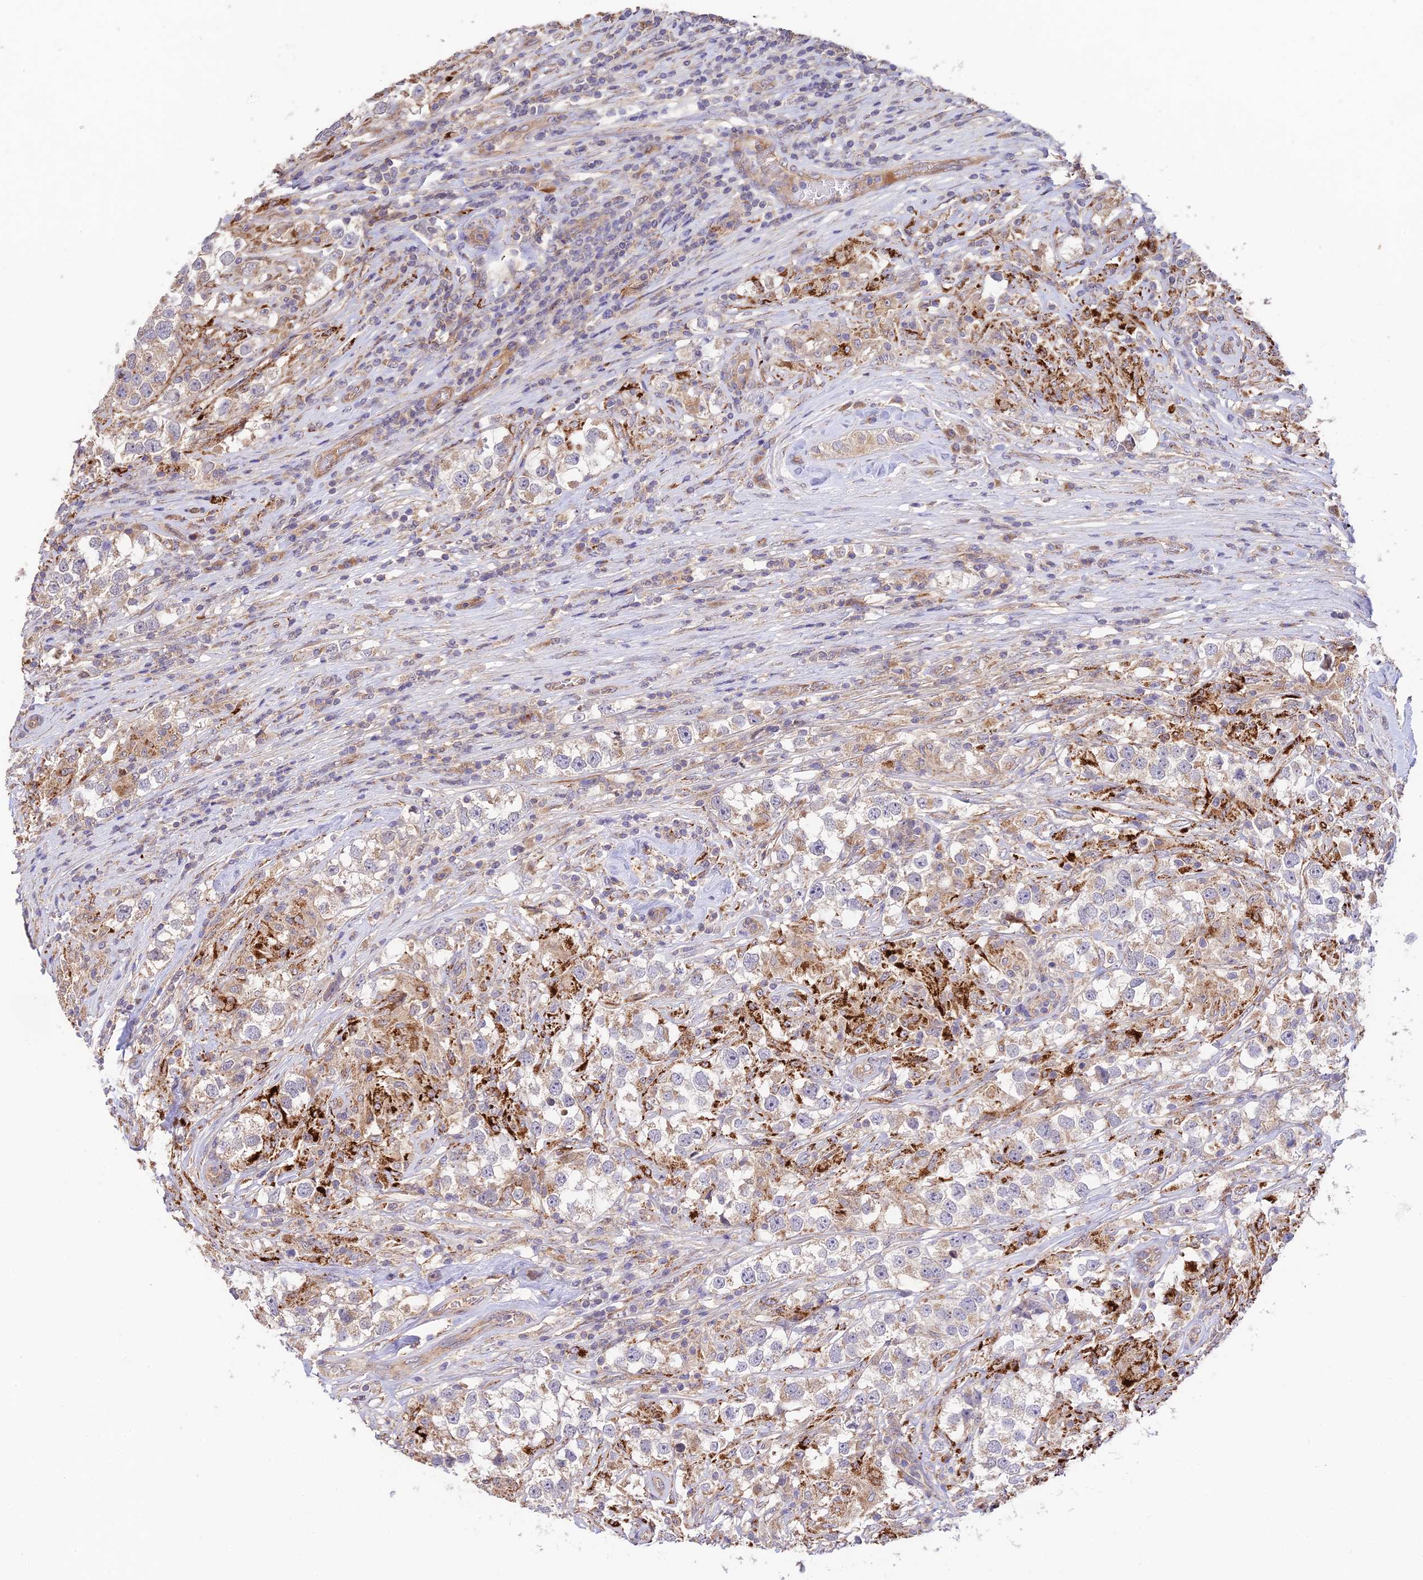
{"staining": {"intensity": "weak", "quantity": "25%-75%", "location": "cytoplasmic/membranous"}, "tissue": "testis cancer", "cell_type": "Tumor cells", "image_type": "cancer", "snomed": [{"axis": "morphology", "description": "Seminoma, NOS"}, {"axis": "topography", "description": "Testis"}], "caption": "The immunohistochemical stain shows weak cytoplasmic/membranous staining in tumor cells of testis cancer (seminoma) tissue.", "gene": "C3orf20", "patient": {"sex": "male", "age": 46}}